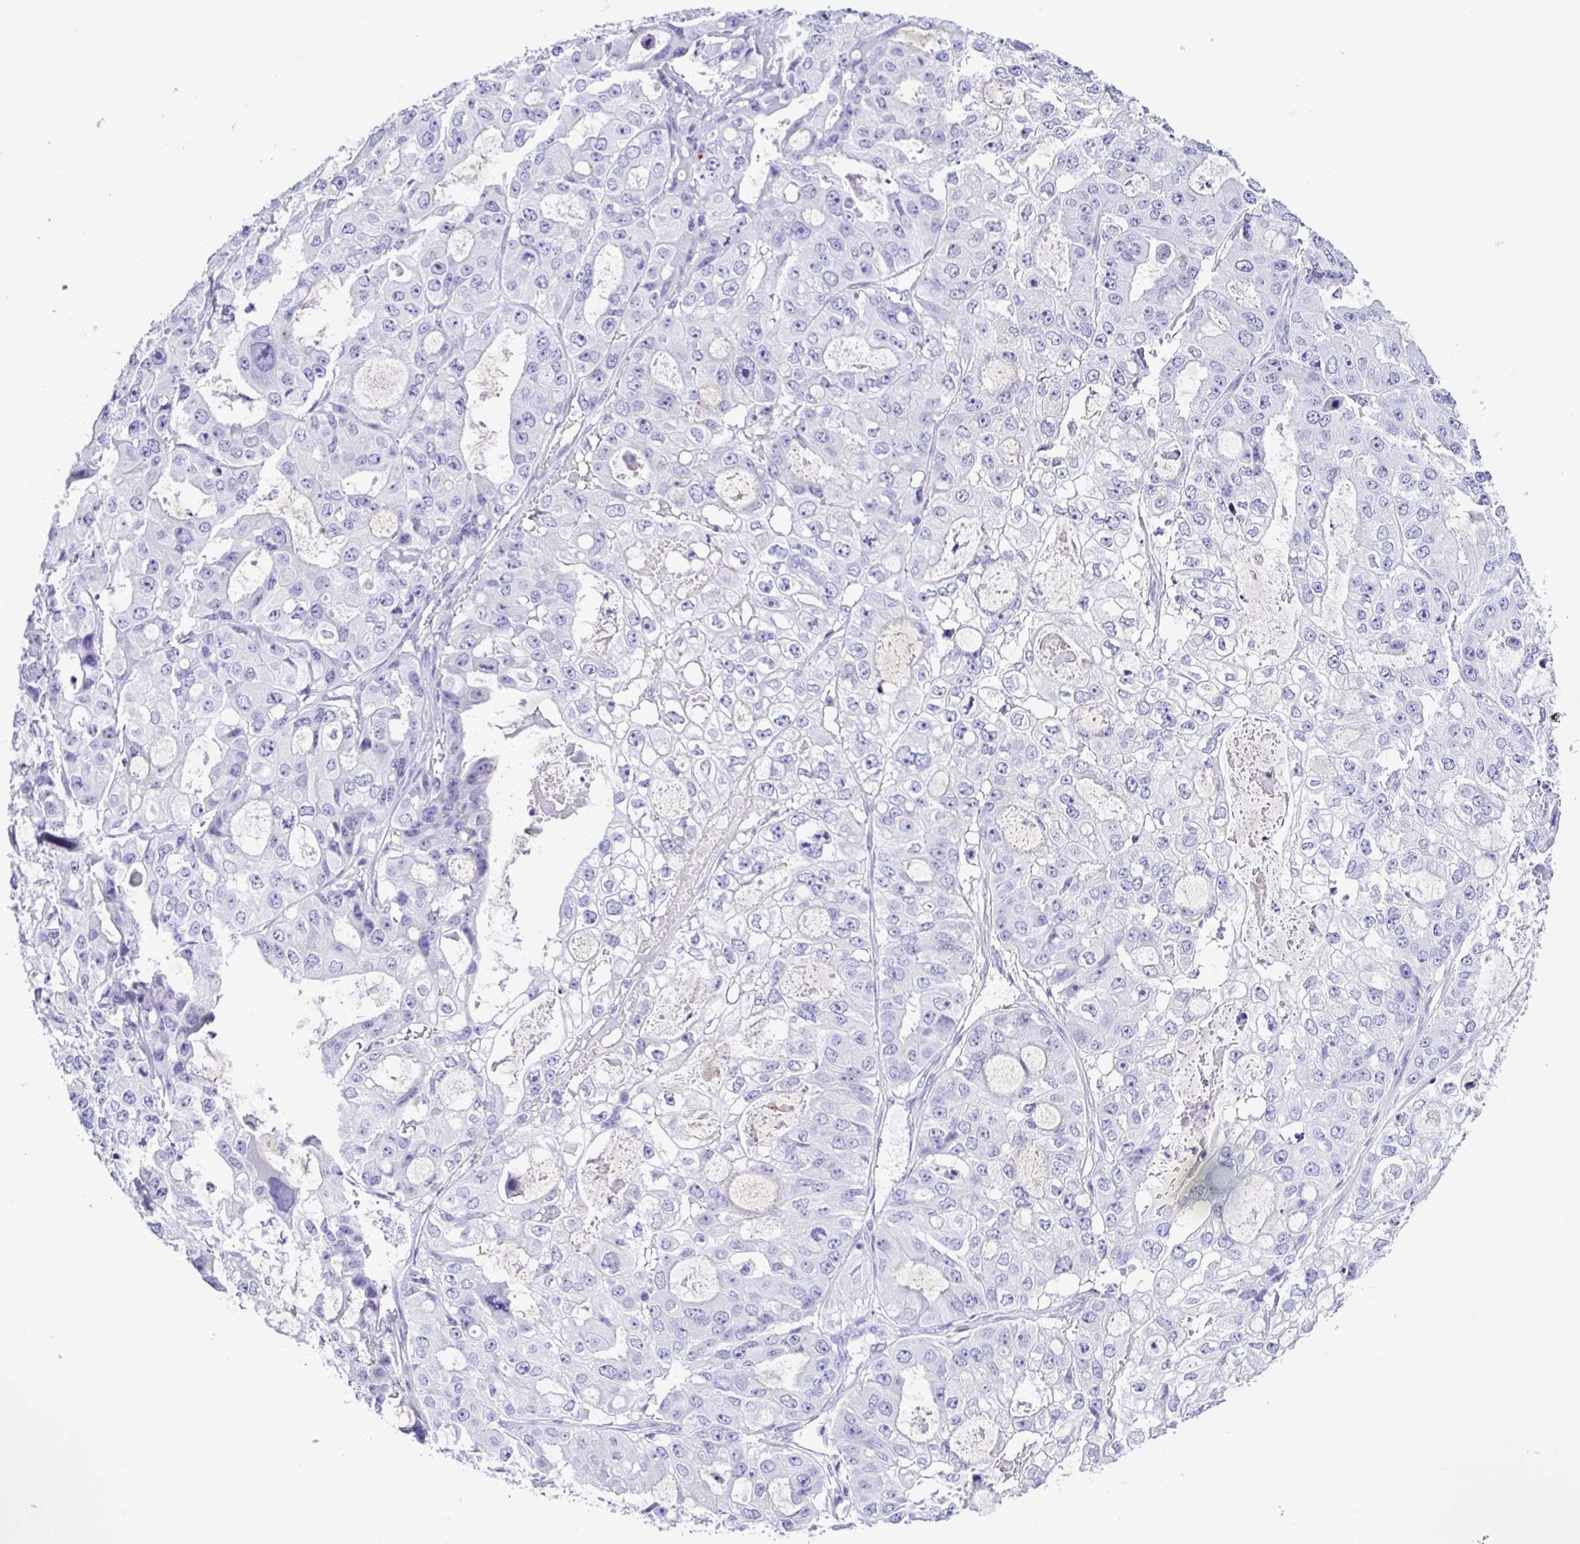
{"staining": {"intensity": "negative", "quantity": "none", "location": "none"}, "tissue": "ovarian cancer", "cell_type": "Tumor cells", "image_type": "cancer", "snomed": [{"axis": "morphology", "description": "Cystadenocarcinoma, serous, NOS"}, {"axis": "topography", "description": "Ovary"}], "caption": "There is no significant expression in tumor cells of ovarian serous cystadenocarcinoma.", "gene": "OVGP1", "patient": {"sex": "female", "age": 56}}